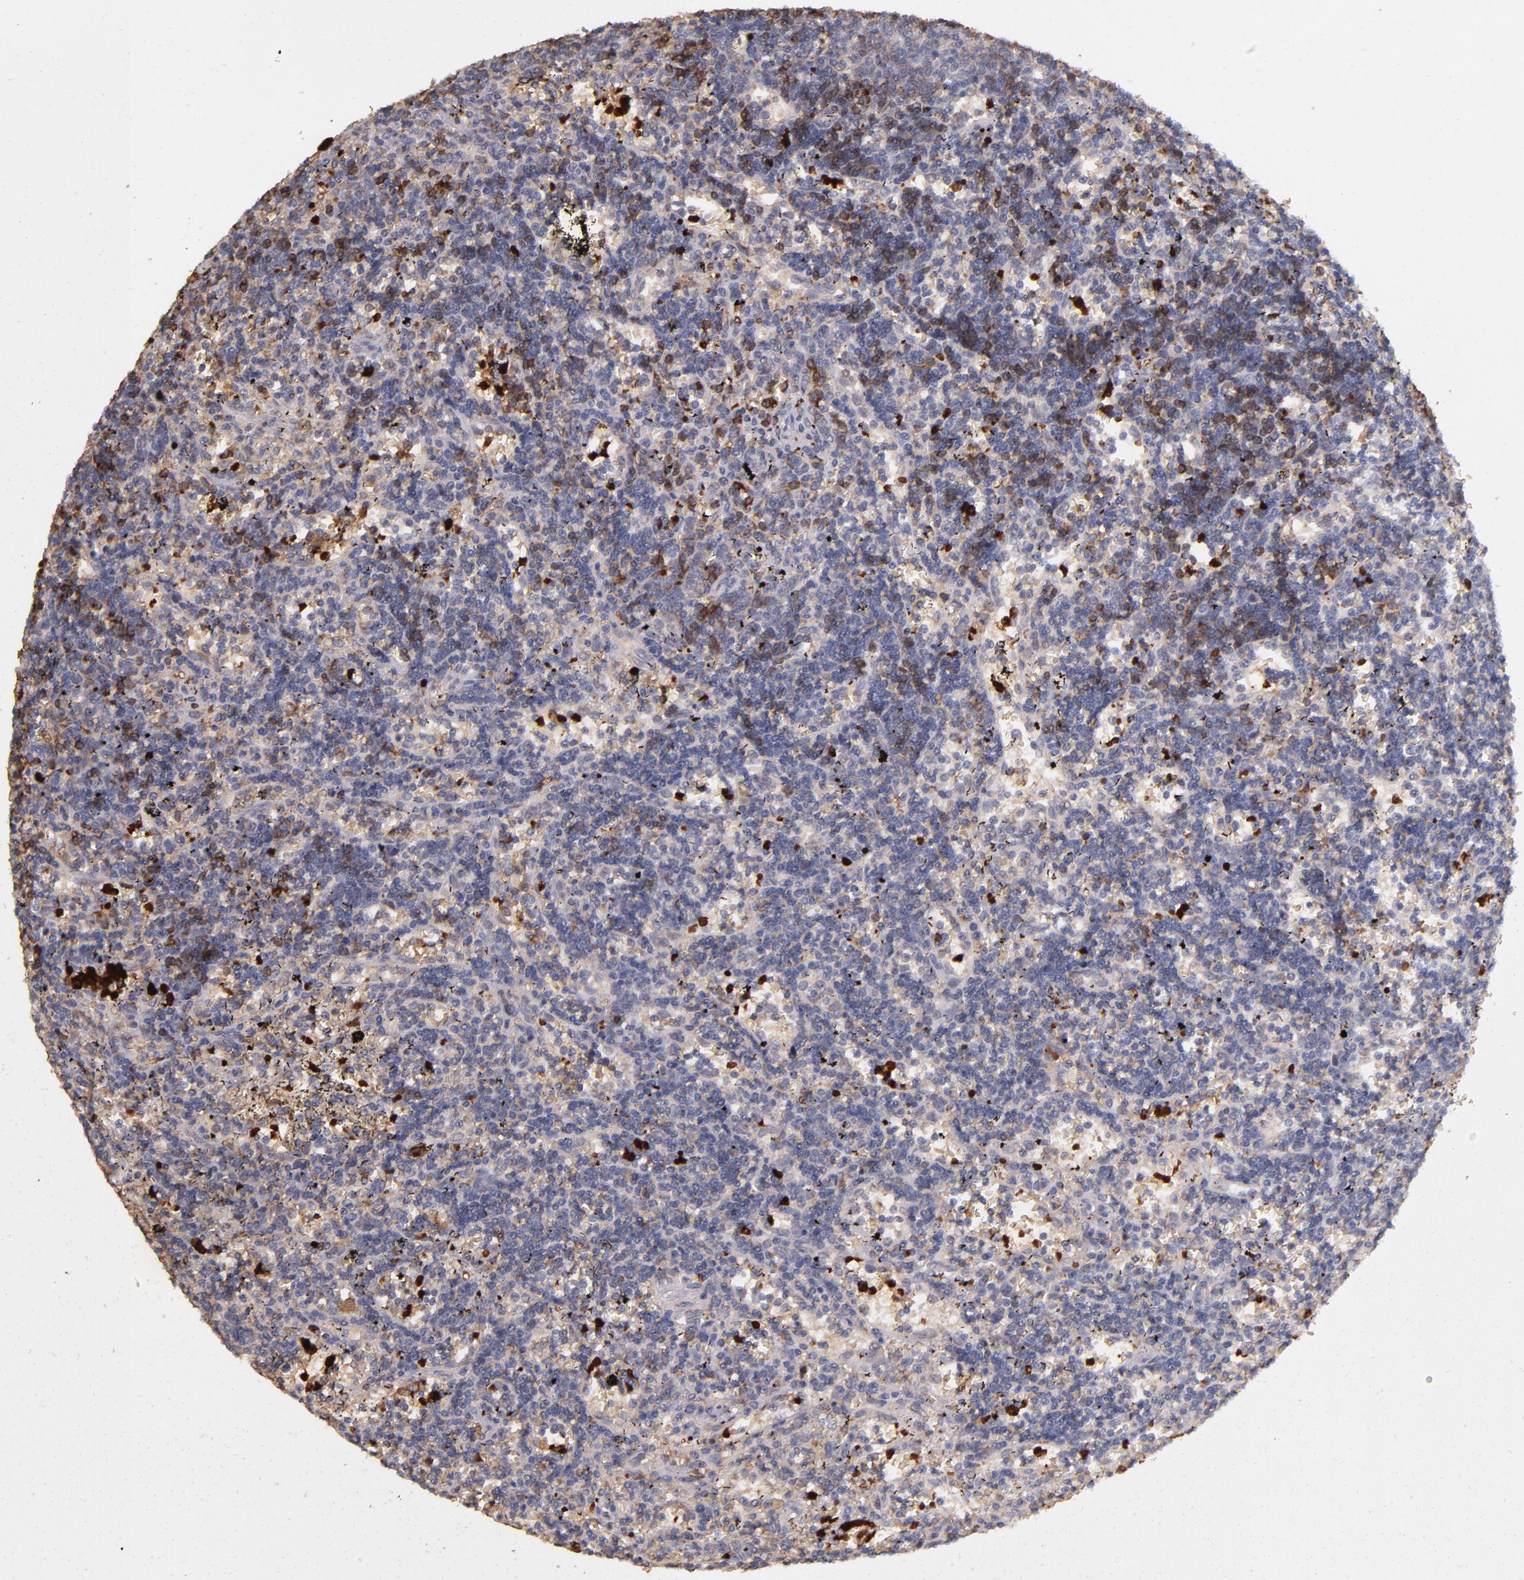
{"staining": {"intensity": "weak", "quantity": ">75%", "location": "cytoplasmic/membranous"}, "tissue": "lymphoma", "cell_type": "Tumor cells", "image_type": "cancer", "snomed": [{"axis": "morphology", "description": "Malignant lymphoma, non-Hodgkin's type, Low grade"}, {"axis": "topography", "description": "Spleen"}], "caption": "Weak cytoplasmic/membranous protein positivity is appreciated in about >75% of tumor cells in malignant lymphoma, non-Hodgkin's type (low-grade).", "gene": "SERPINC1", "patient": {"sex": "male", "age": 60}}